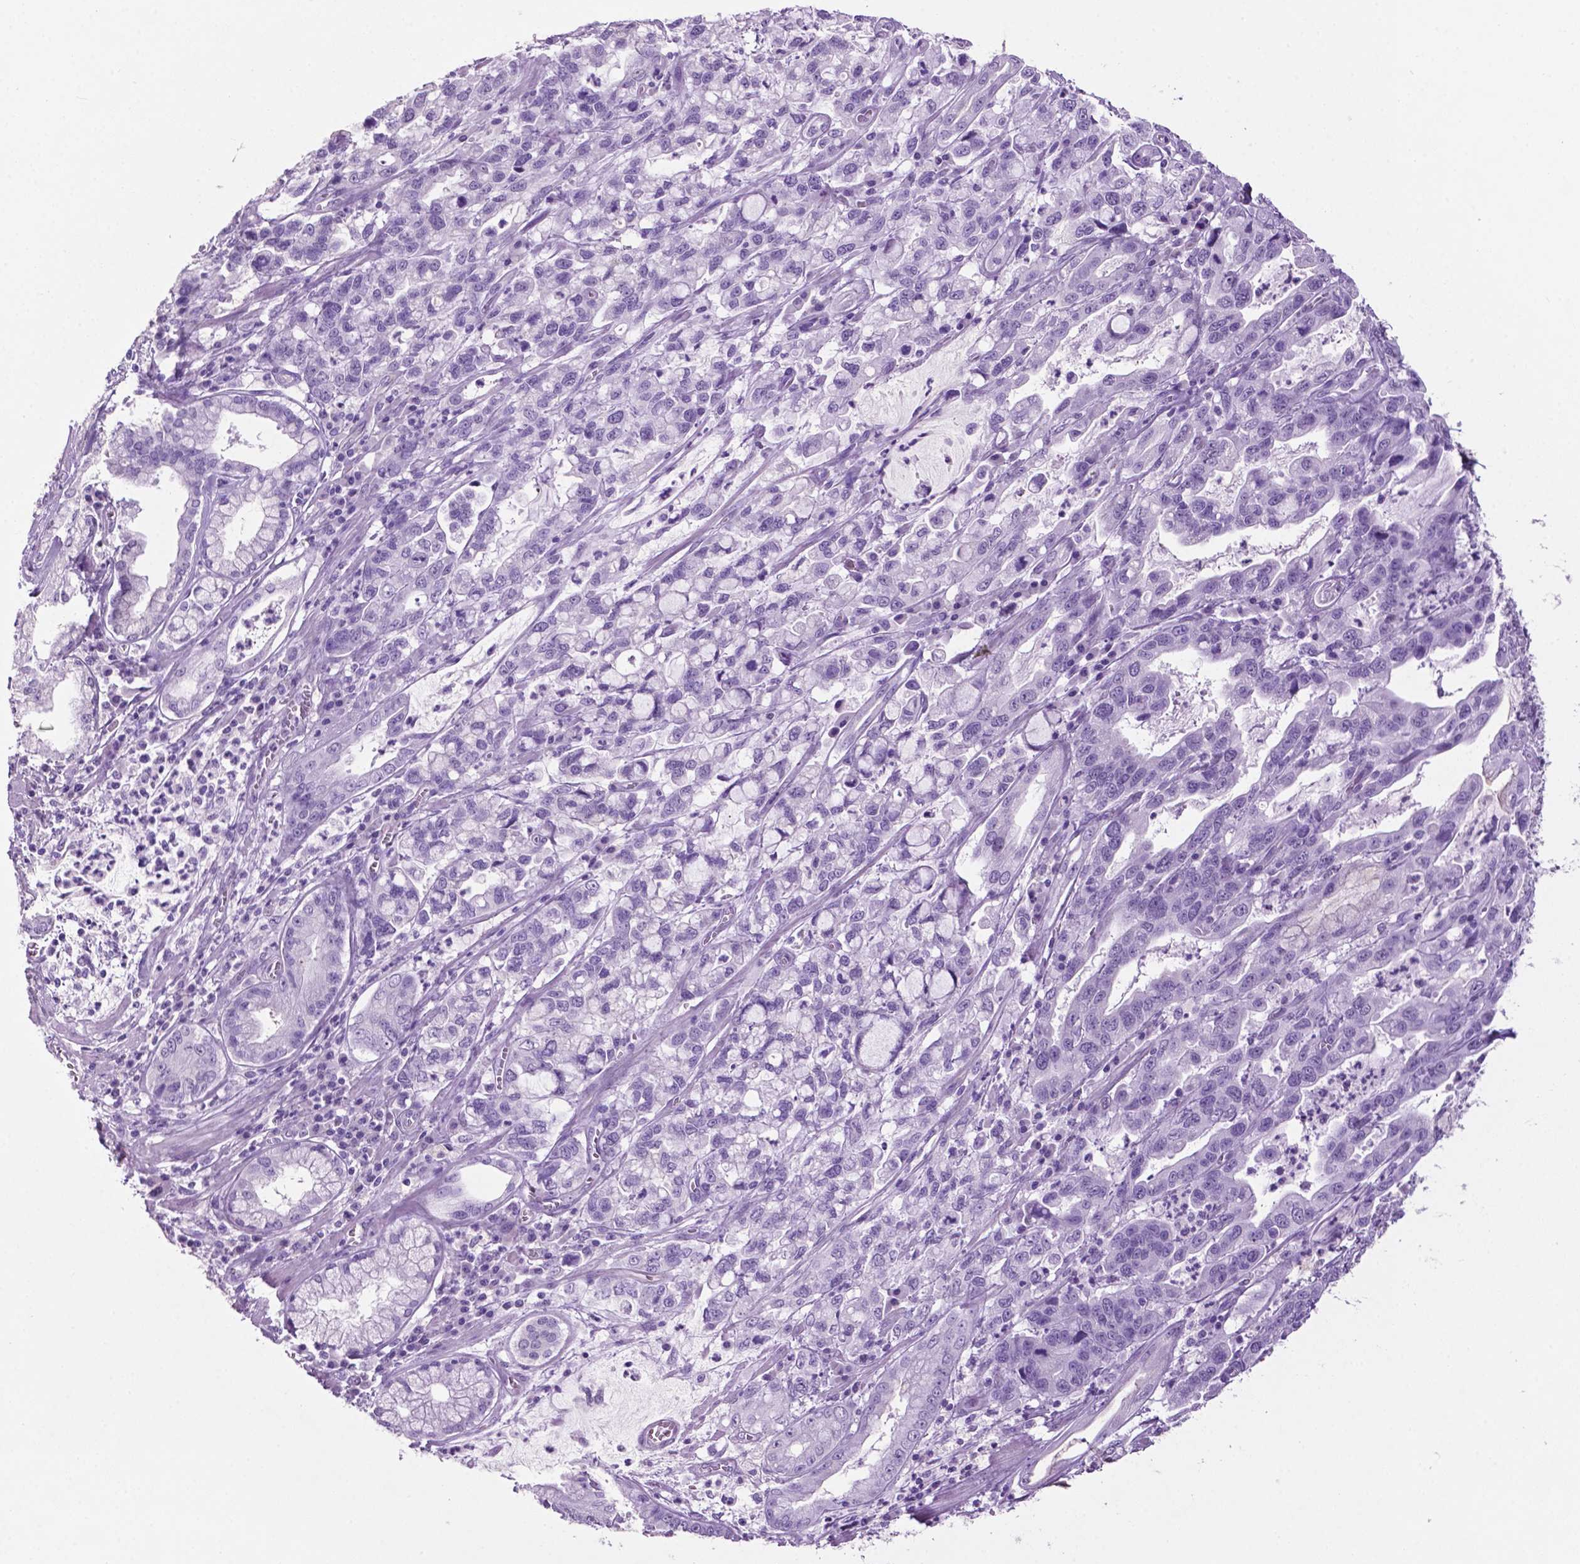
{"staining": {"intensity": "negative", "quantity": "none", "location": "none"}, "tissue": "stomach cancer", "cell_type": "Tumor cells", "image_type": "cancer", "snomed": [{"axis": "morphology", "description": "Adenocarcinoma, NOS"}, {"axis": "topography", "description": "Stomach, lower"}], "caption": "Immunohistochemistry histopathology image of human stomach adenocarcinoma stained for a protein (brown), which reveals no expression in tumor cells. (Brightfield microscopy of DAB IHC at high magnification).", "gene": "PHGR1", "patient": {"sex": "female", "age": 76}}